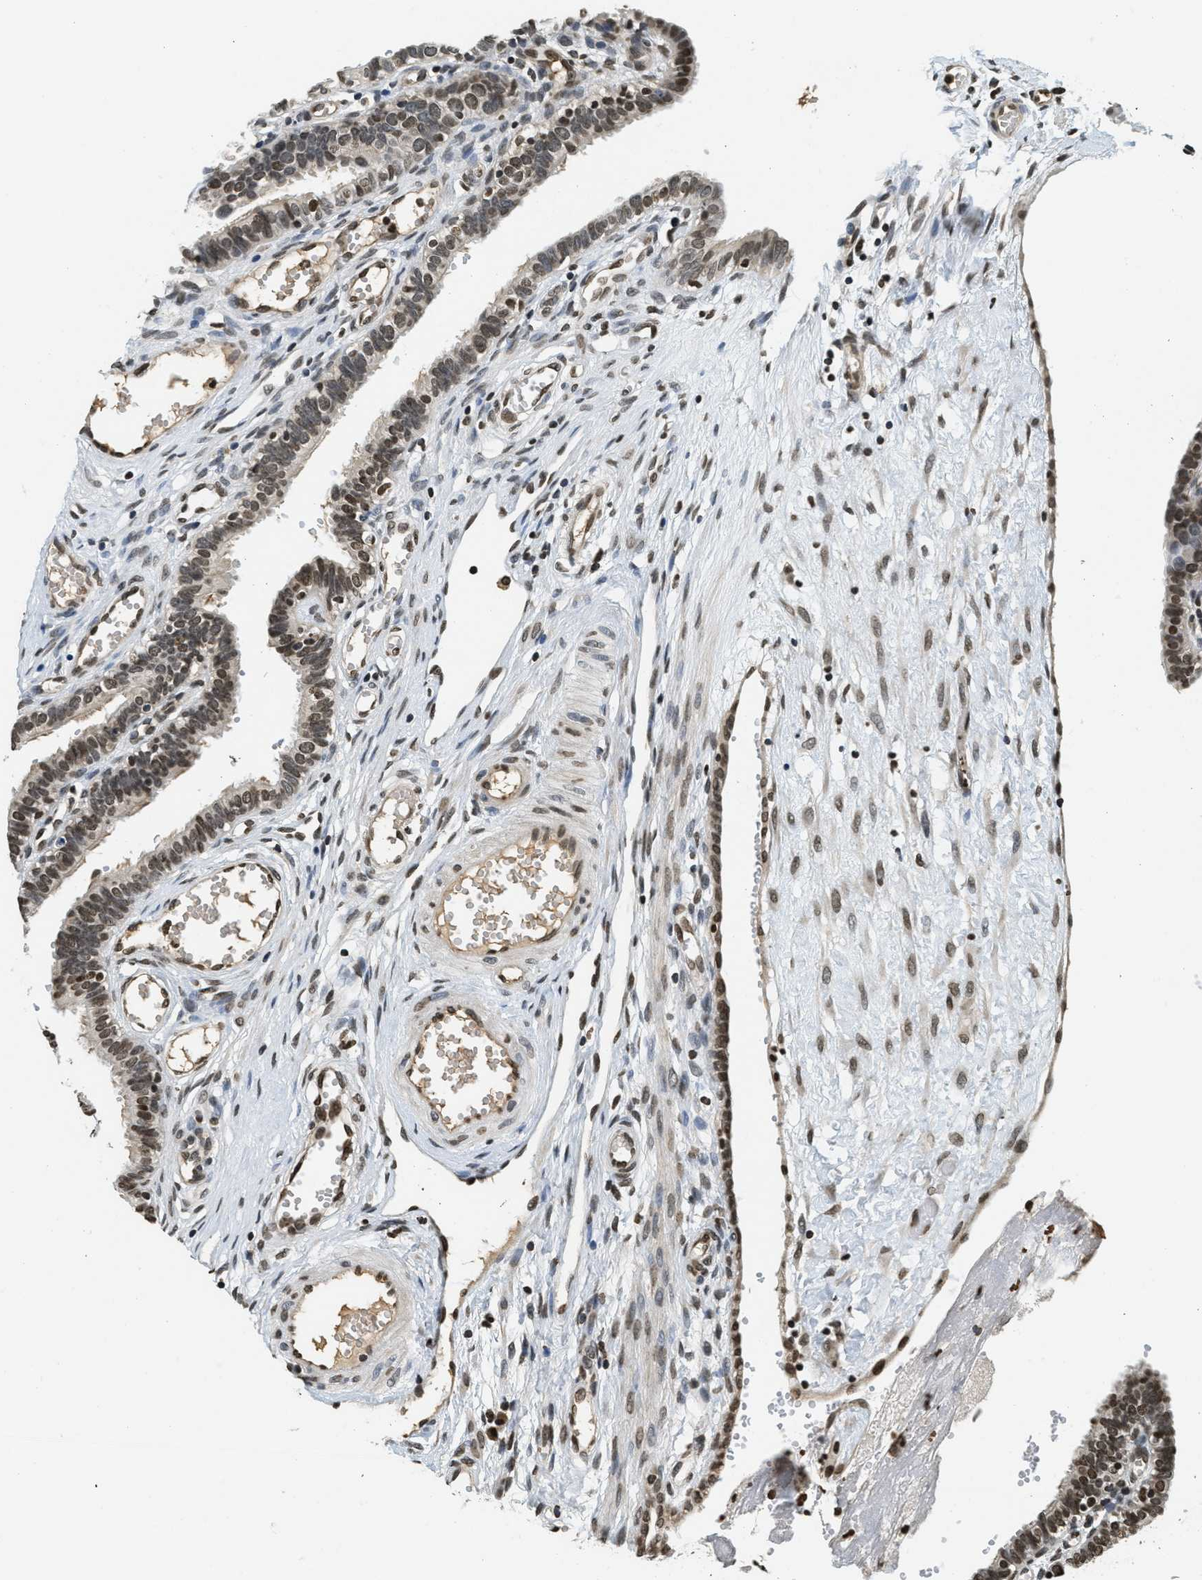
{"staining": {"intensity": "moderate", "quantity": ">75%", "location": "nuclear"}, "tissue": "fallopian tube", "cell_type": "Glandular cells", "image_type": "normal", "snomed": [{"axis": "morphology", "description": "Normal tissue, NOS"}, {"axis": "topography", "description": "Fallopian tube"}, {"axis": "topography", "description": "Placenta"}], "caption": "A brown stain highlights moderate nuclear expression of a protein in glandular cells of unremarkable fallopian tube. (IHC, brightfield microscopy, high magnification).", "gene": "LDB2", "patient": {"sex": "female", "age": 34}}